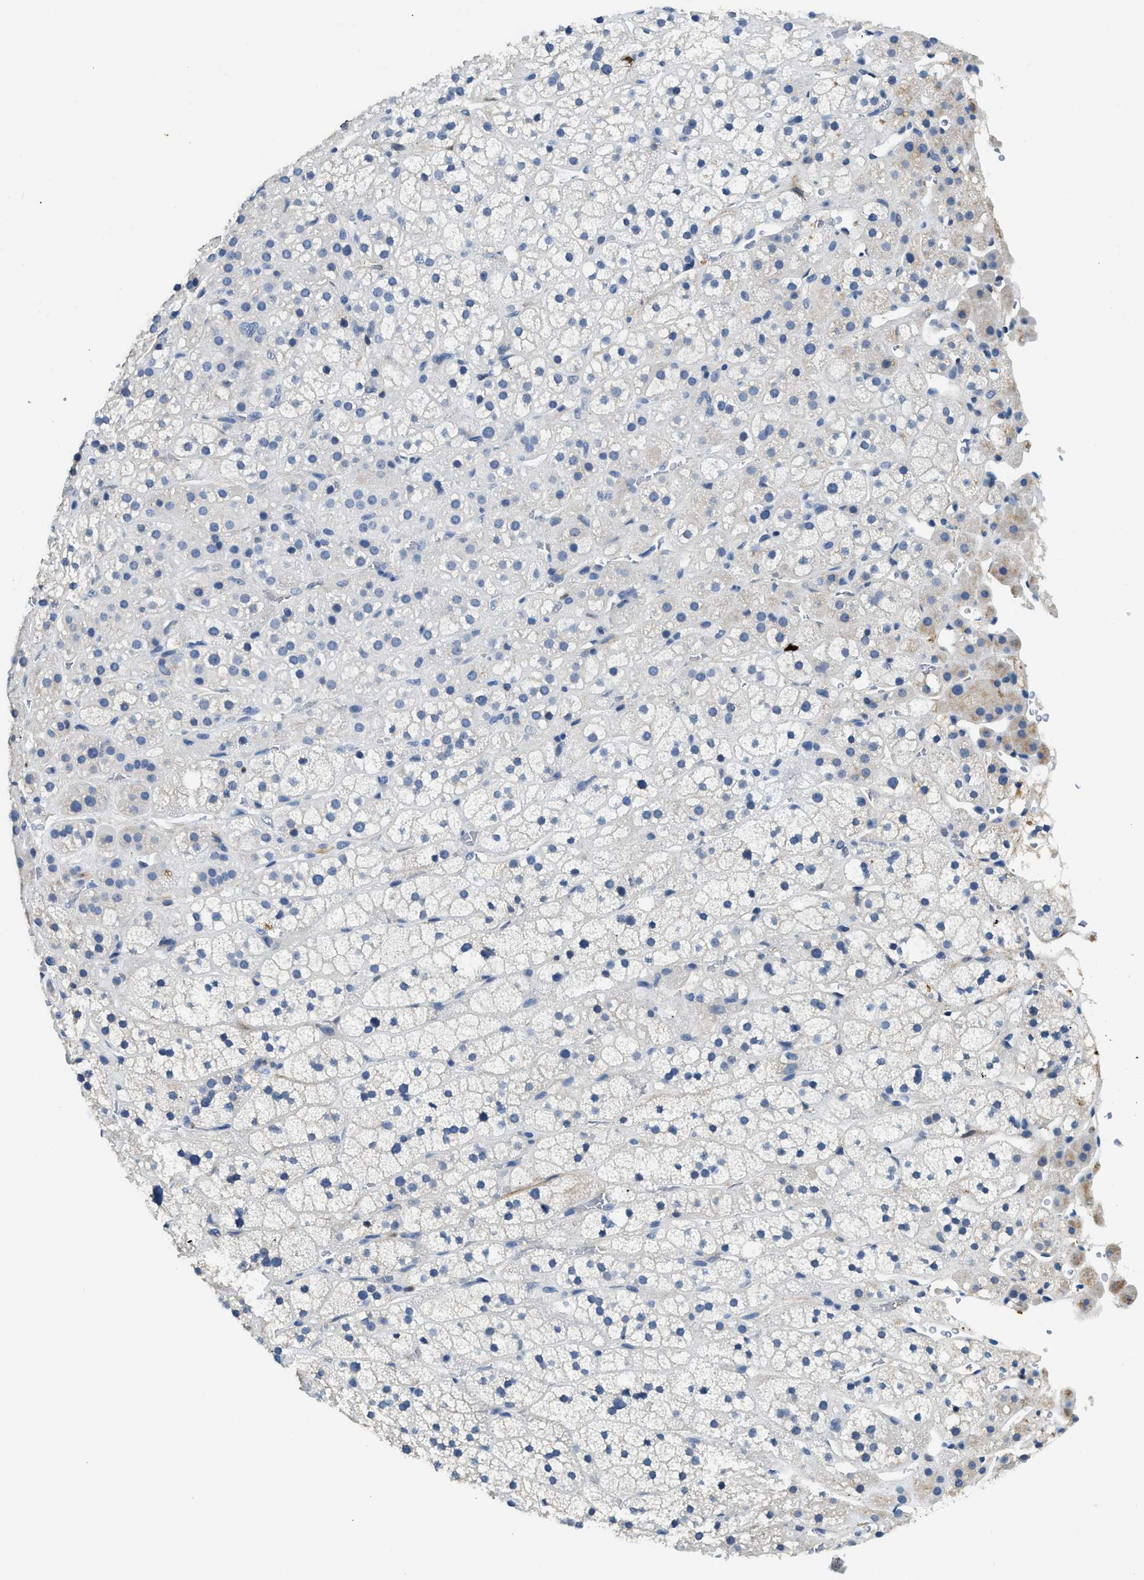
{"staining": {"intensity": "negative", "quantity": "none", "location": "none"}, "tissue": "adrenal gland", "cell_type": "Glandular cells", "image_type": "normal", "snomed": [{"axis": "morphology", "description": "Normal tissue, NOS"}, {"axis": "topography", "description": "Adrenal gland"}], "caption": "IHC micrograph of benign human adrenal gland stained for a protein (brown), which demonstrates no positivity in glandular cells. (DAB immunohistochemistry (IHC) with hematoxylin counter stain).", "gene": "ANXA3", "patient": {"sex": "male", "age": 56}}